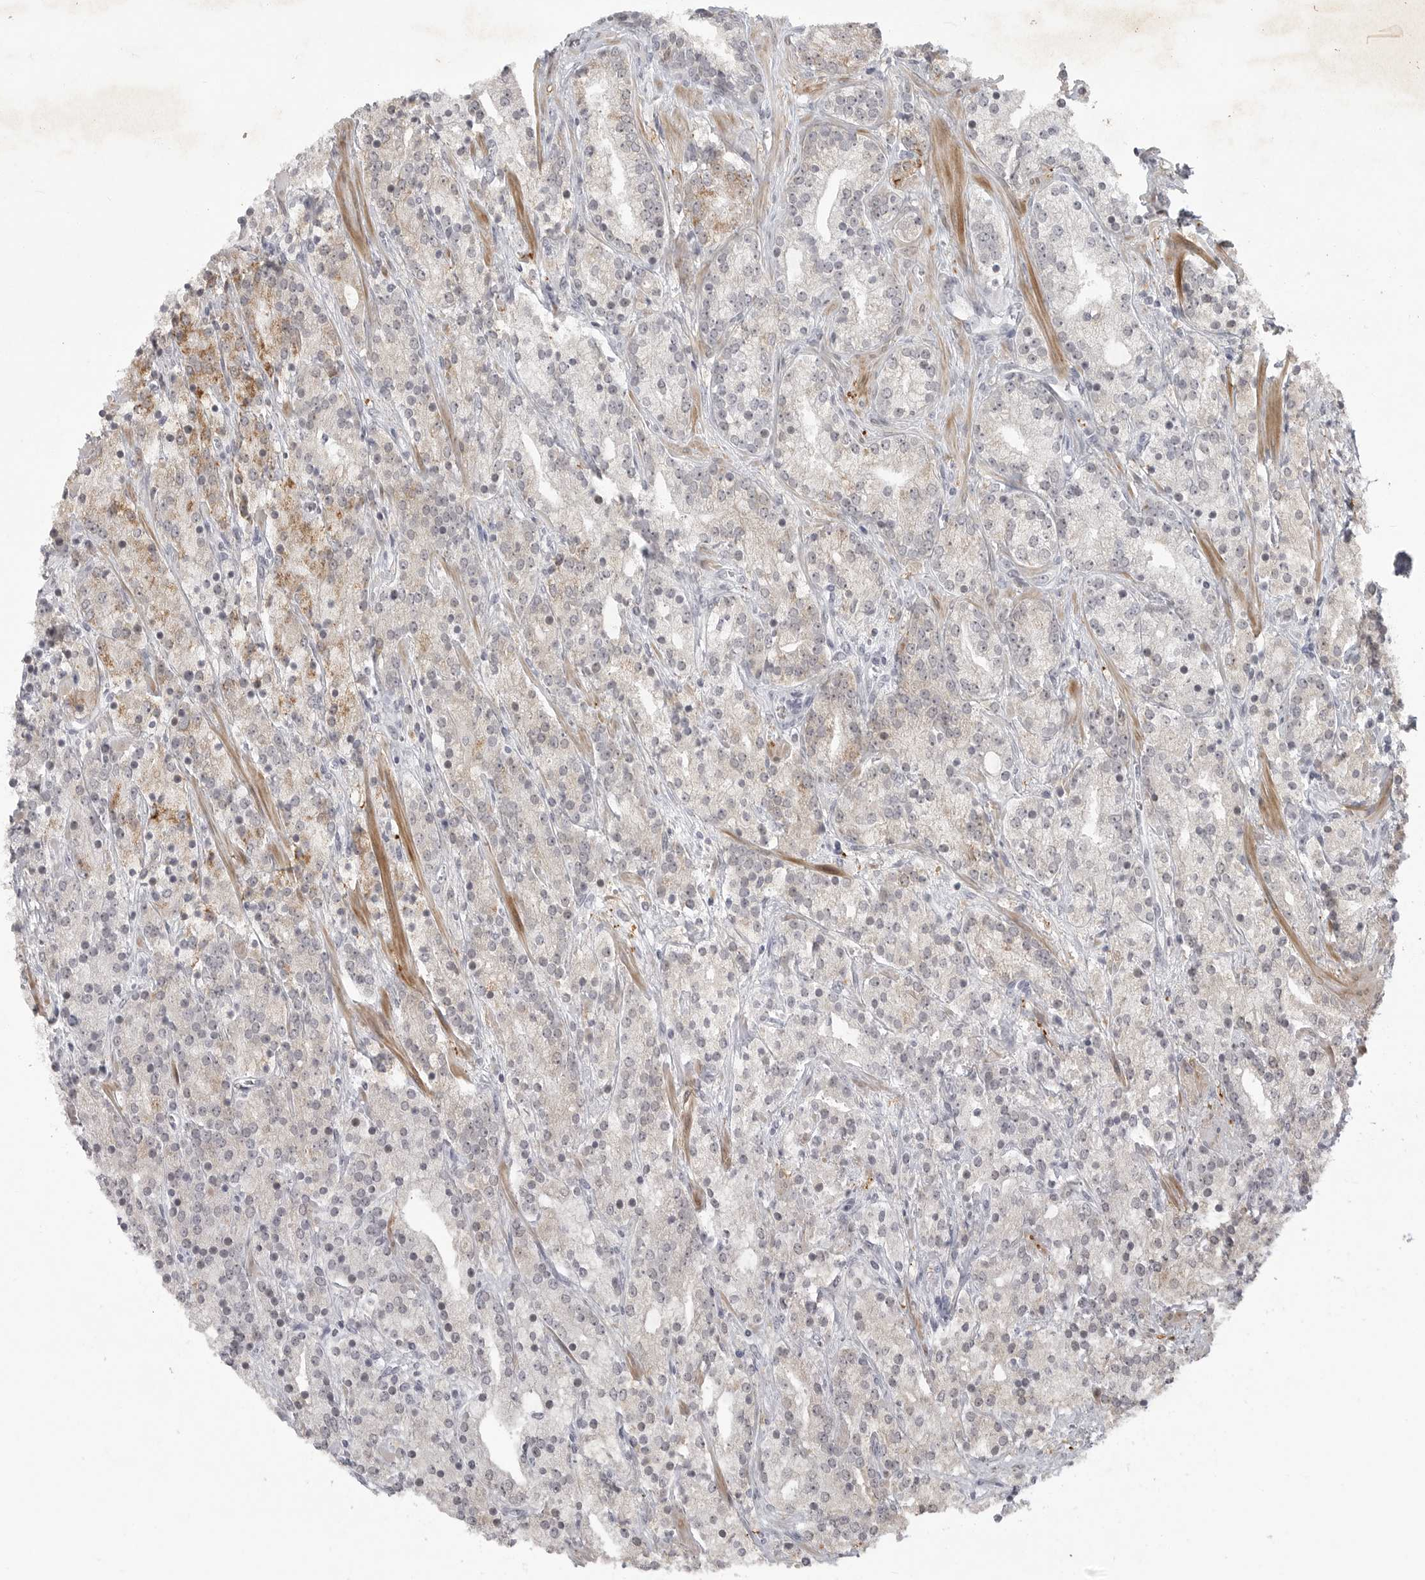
{"staining": {"intensity": "moderate", "quantity": "<25%", "location": "cytoplasmic/membranous"}, "tissue": "prostate cancer", "cell_type": "Tumor cells", "image_type": "cancer", "snomed": [{"axis": "morphology", "description": "Adenocarcinoma, High grade"}, {"axis": "topography", "description": "Prostate"}], "caption": "A low amount of moderate cytoplasmic/membranous expression is present in about <25% of tumor cells in prostate cancer (adenocarcinoma (high-grade)) tissue. (Stains: DAB (3,3'-diaminobenzidine) in brown, nuclei in blue, Microscopy: brightfield microscopy at high magnification).", "gene": "TCTN3", "patient": {"sex": "male", "age": 71}}